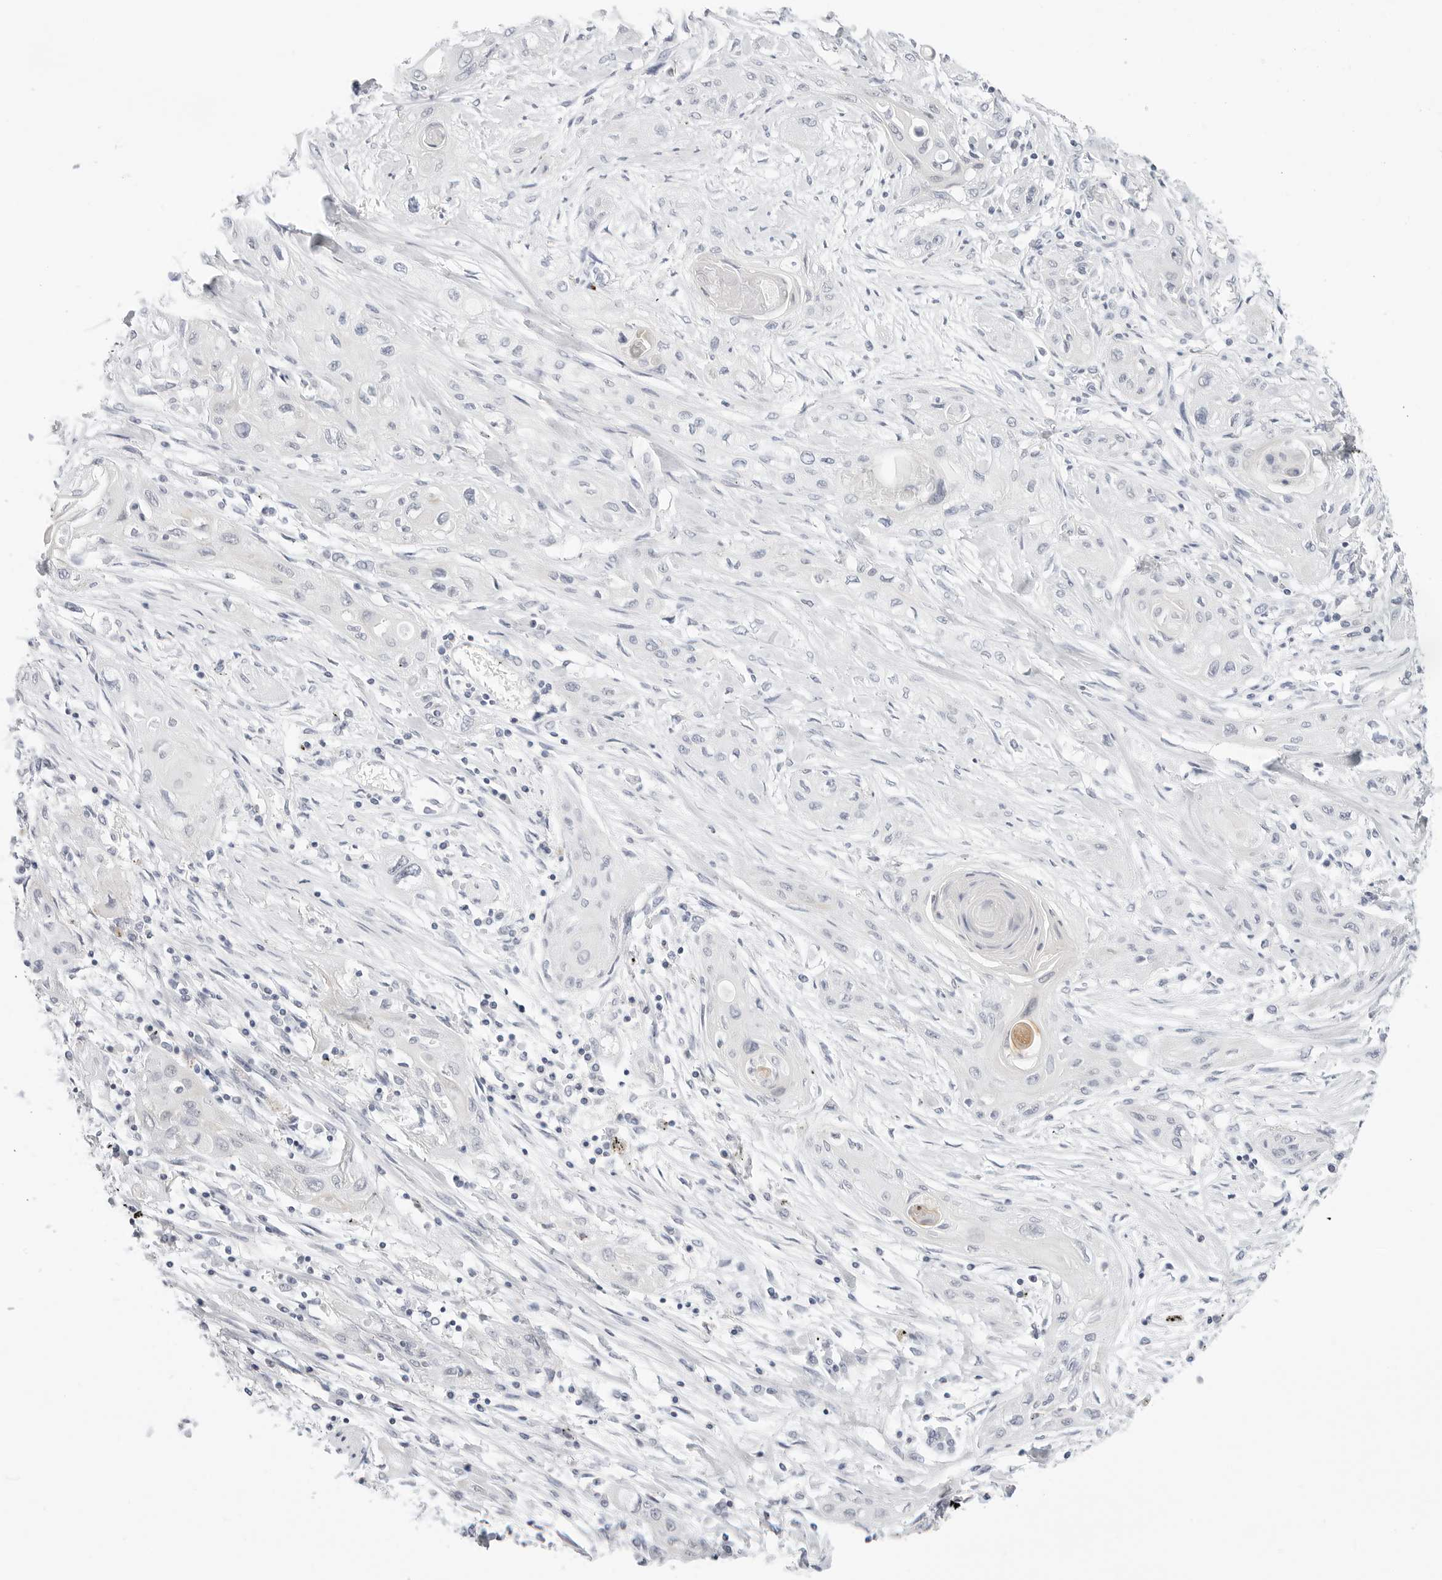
{"staining": {"intensity": "negative", "quantity": "none", "location": "none"}, "tissue": "lung cancer", "cell_type": "Tumor cells", "image_type": "cancer", "snomed": [{"axis": "morphology", "description": "Squamous cell carcinoma, NOS"}, {"axis": "topography", "description": "Lung"}], "caption": "Micrograph shows no significant protein positivity in tumor cells of lung cancer.", "gene": "HMGCS2", "patient": {"sex": "female", "age": 47}}